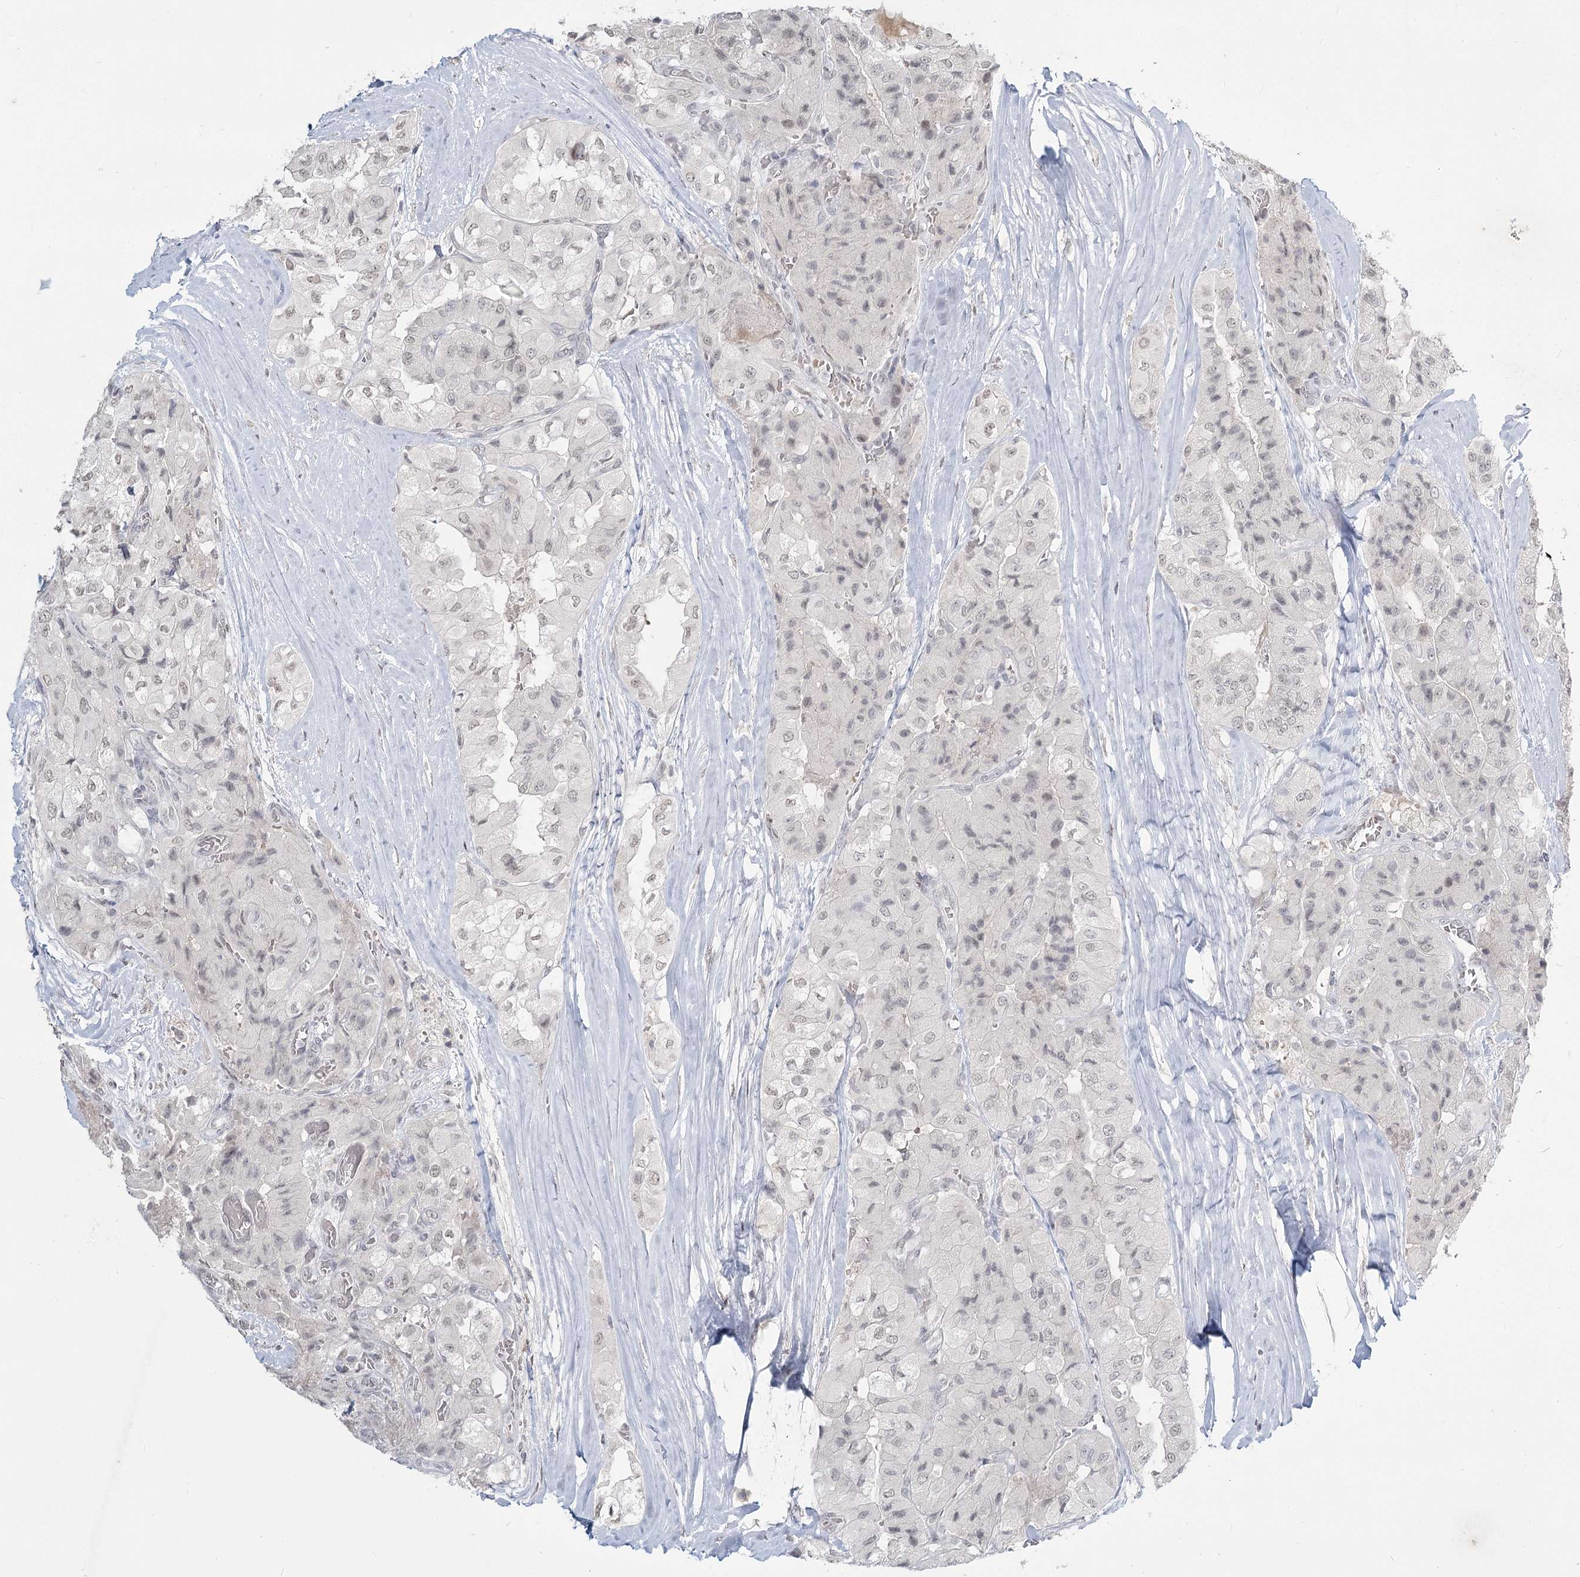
{"staining": {"intensity": "negative", "quantity": "none", "location": "none"}, "tissue": "thyroid cancer", "cell_type": "Tumor cells", "image_type": "cancer", "snomed": [{"axis": "morphology", "description": "Papillary adenocarcinoma, NOS"}, {"axis": "topography", "description": "Thyroid gland"}], "caption": "Immunohistochemical staining of thyroid cancer (papillary adenocarcinoma) displays no significant staining in tumor cells. (Brightfield microscopy of DAB (3,3'-diaminobenzidine) IHC at high magnification).", "gene": "LY6G5C", "patient": {"sex": "female", "age": 59}}